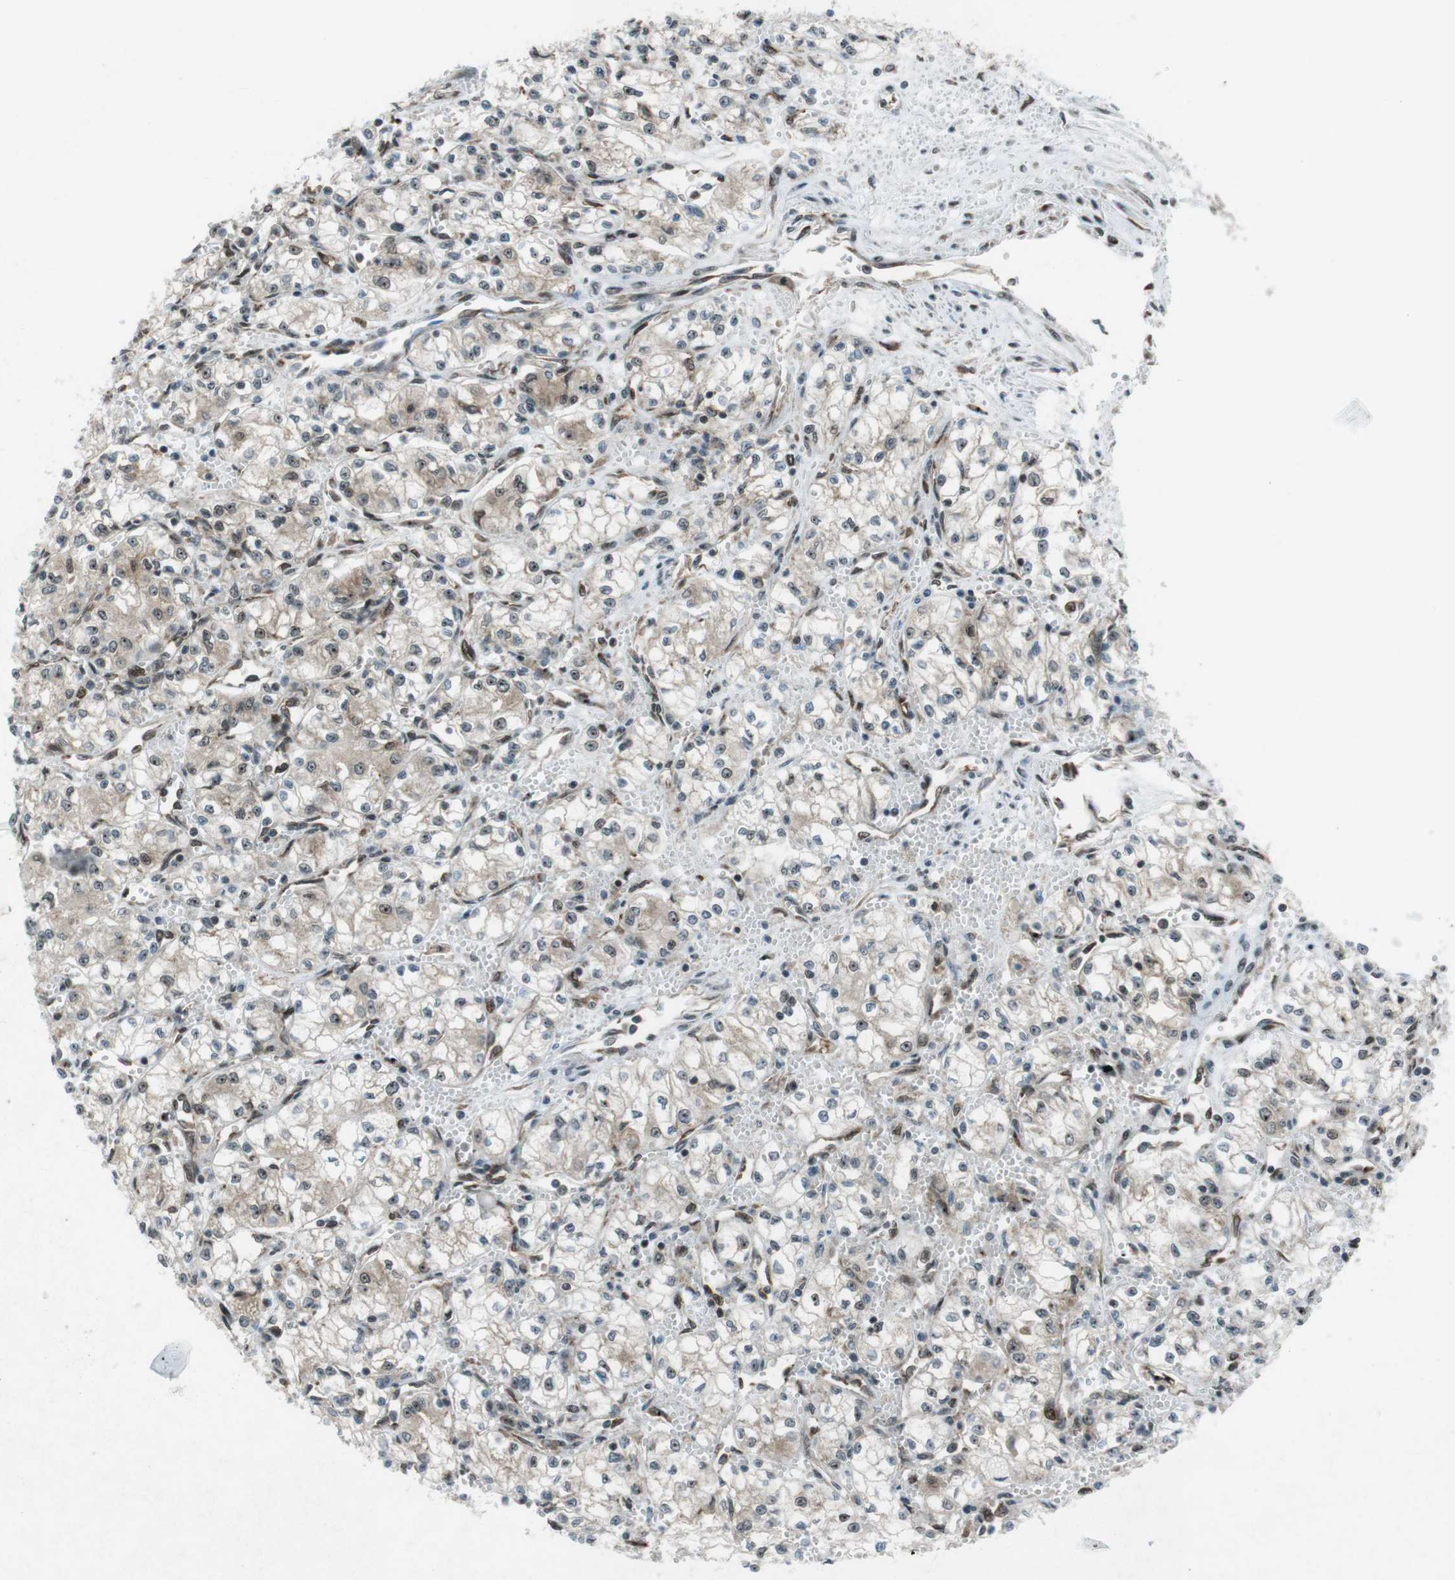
{"staining": {"intensity": "weak", "quantity": "25%-75%", "location": "cytoplasmic/membranous,nuclear"}, "tissue": "renal cancer", "cell_type": "Tumor cells", "image_type": "cancer", "snomed": [{"axis": "morphology", "description": "Normal tissue, NOS"}, {"axis": "morphology", "description": "Adenocarcinoma, NOS"}, {"axis": "topography", "description": "Kidney"}], "caption": "Weak cytoplasmic/membranous and nuclear positivity is present in about 25%-75% of tumor cells in renal adenocarcinoma.", "gene": "CSNK1D", "patient": {"sex": "male", "age": 59}}